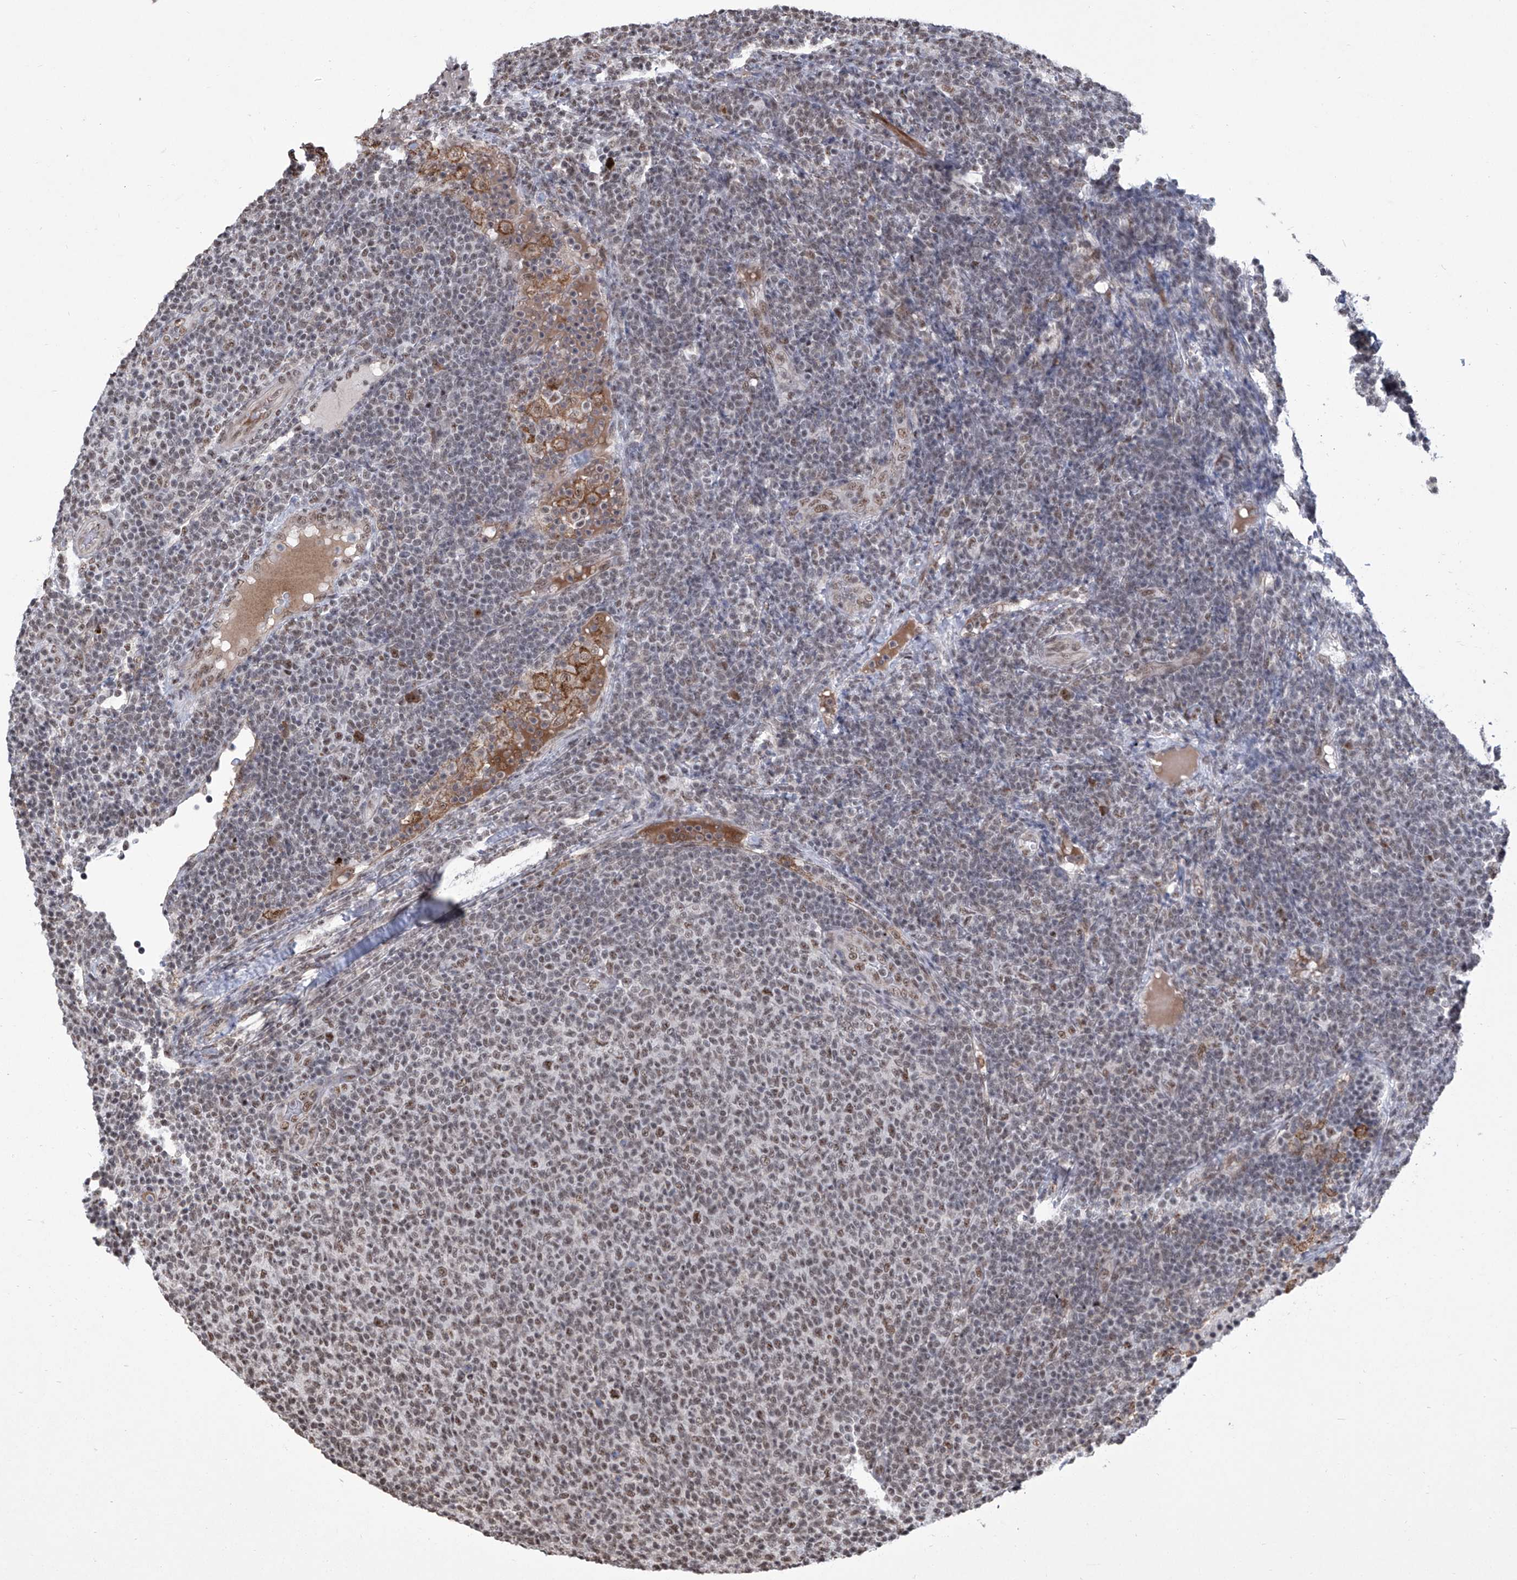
{"staining": {"intensity": "weak", "quantity": "25%-75%", "location": "nuclear"}, "tissue": "lymphoma", "cell_type": "Tumor cells", "image_type": "cancer", "snomed": [{"axis": "morphology", "description": "Malignant lymphoma, non-Hodgkin's type, Low grade"}, {"axis": "topography", "description": "Lymph node"}], "caption": "Protein expression analysis of malignant lymphoma, non-Hodgkin's type (low-grade) demonstrates weak nuclear expression in approximately 25%-75% of tumor cells. The staining was performed using DAB (3,3'-diaminobenzidine) to visualize the protein expression in brown, while the nuclei were stained in blue with hematoxylin (Magnification: 20x).", "gene": "FBXL4", "patient": {"sex": "male", "age": 66}}